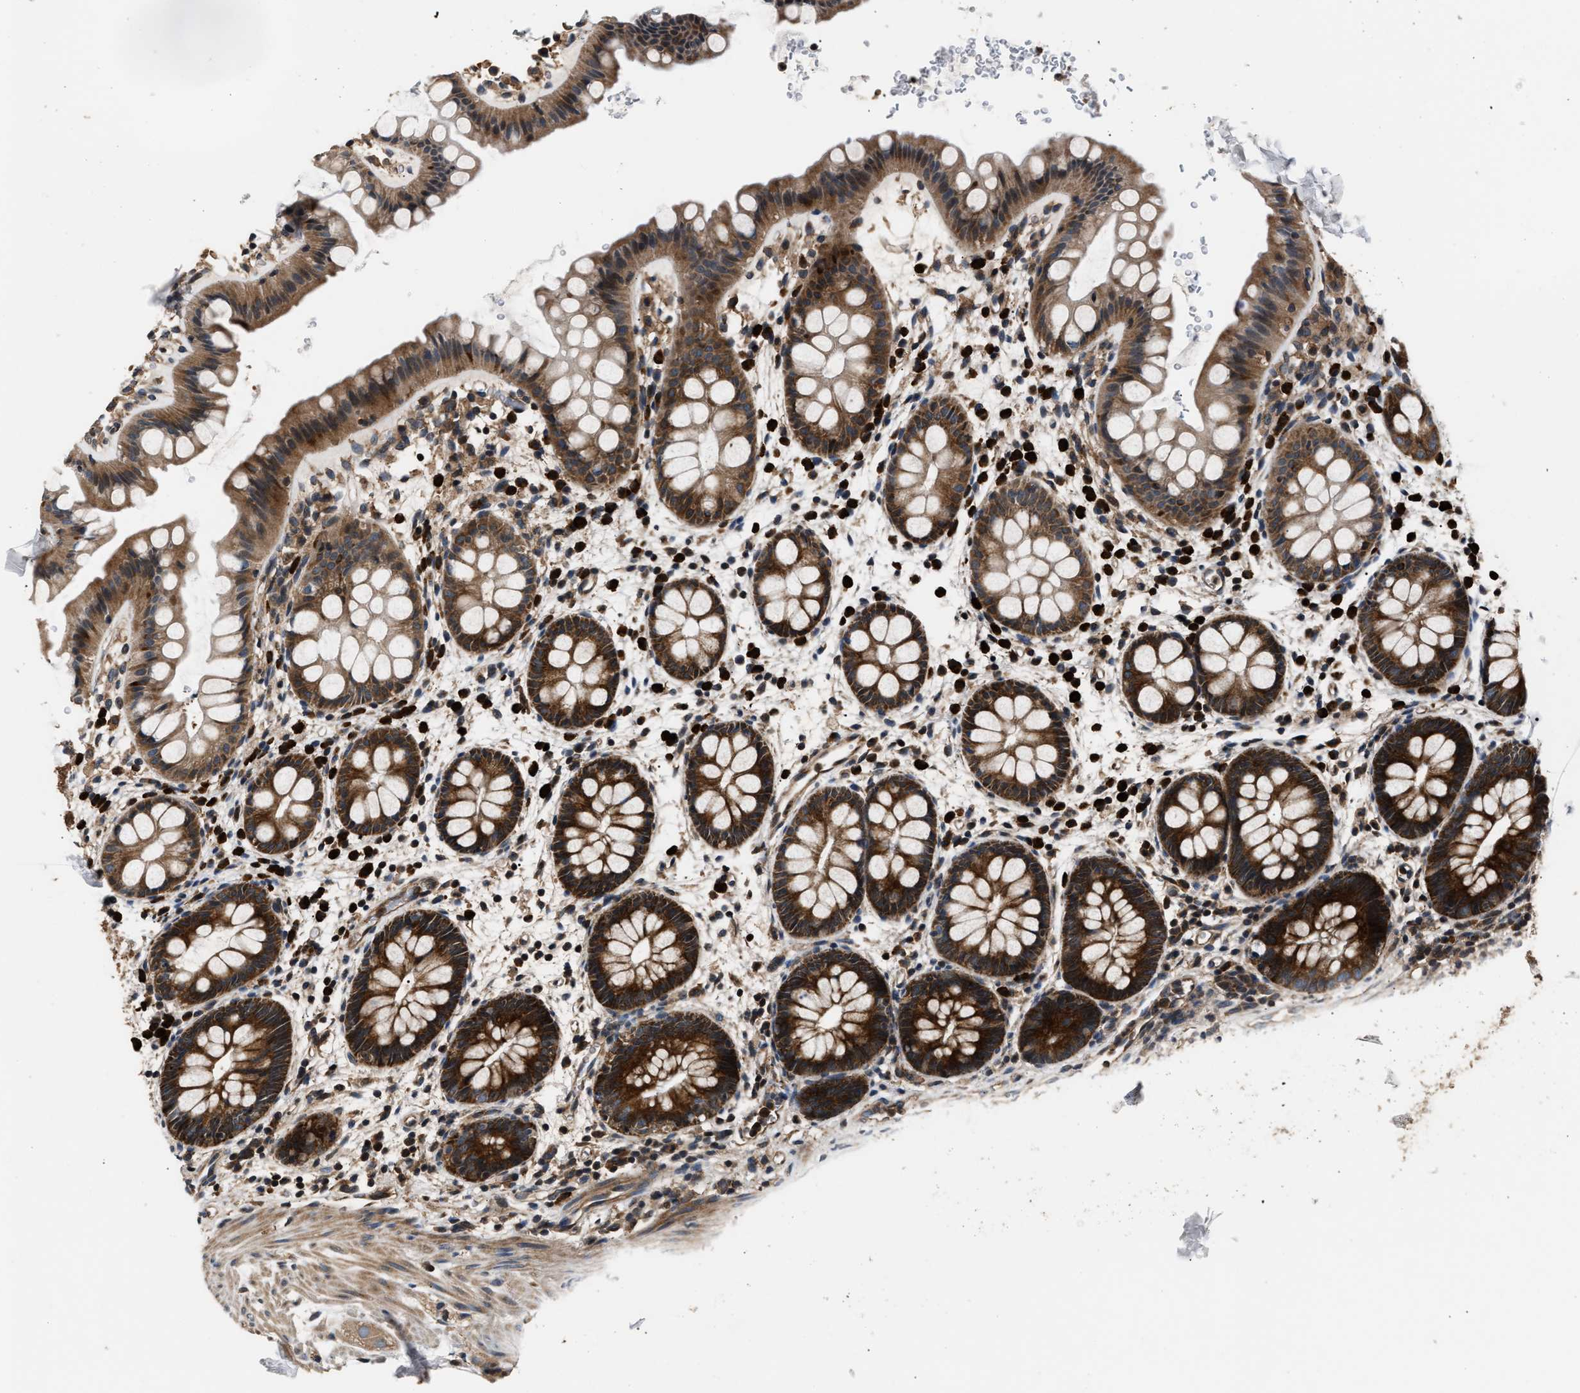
{"staining": {"intensity": "strong", "quantity": ">75%", "location": "cytoplasmic/membranous"}, "tissue": "rectum", "cell_type": "Glandular cells", "image_type": "normal", "snomed": [{"axis": "morphology", "description": "Normal tissue, NOS"}, {"axis": "topography", "description": "Rectum"}], "caption": "Protein staining of benign rectum demonstrates strong cytoplasmic/membranous positivity in approximately >75% of glandular cells. The staining is performed using DAB brown chromogen to label protein expression. The nuclei are counter-stained blue using hematoxylin.", "gene": "IMPDH2", "patient": {"sex": "female", "age": 24}}